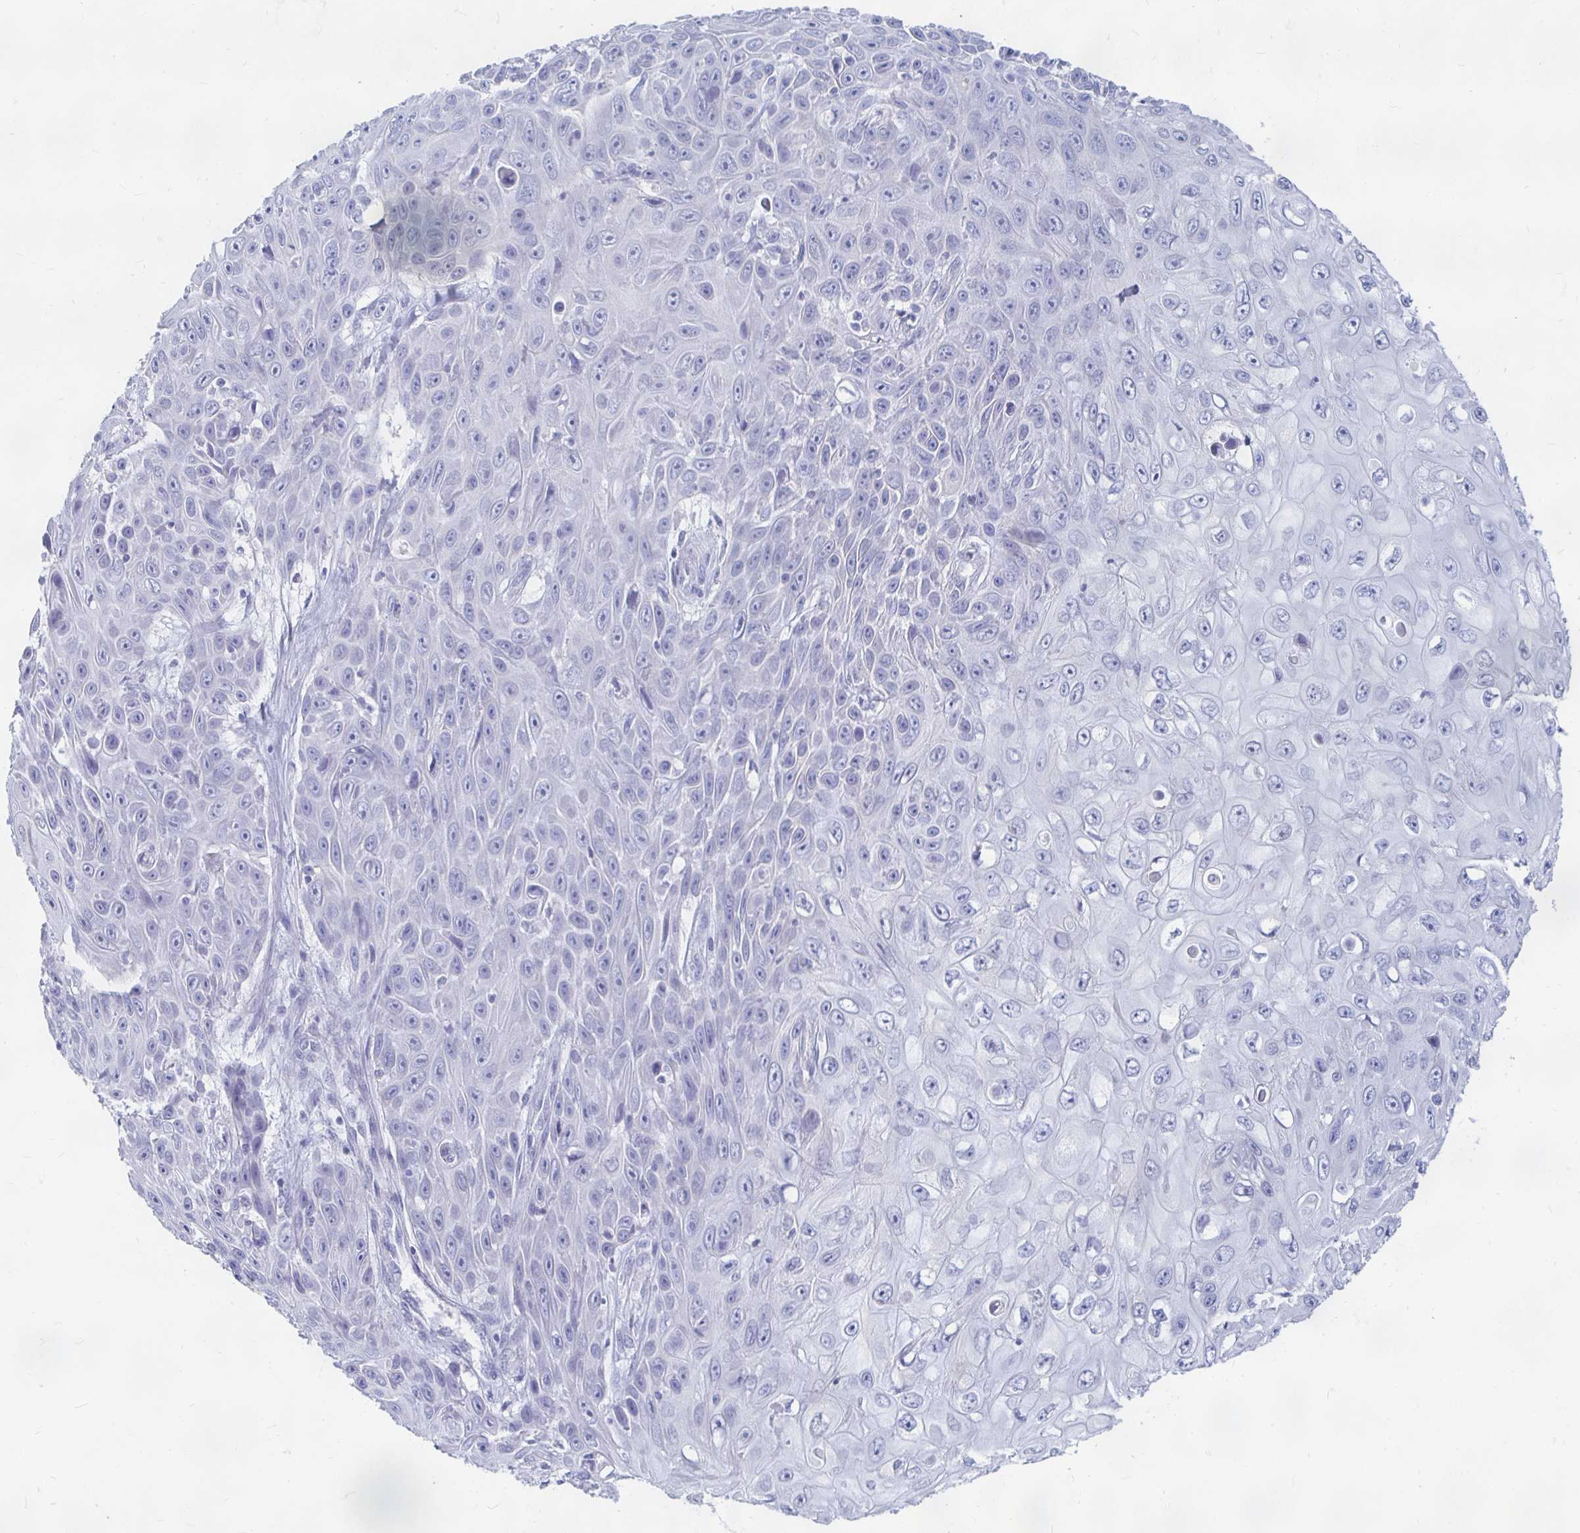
{"staining": {"intensity": "negative", "quantity": "none", "location": "none"}, "tissue": "skin cancer", "cell_type": "Tumor cells", "image_type": "cancer", "snomed": [{"axis": "morphology", "description": "Squamous cell carcinoma, NOS"}, {"axis": "topography", "description": "Skin"}], "caption": "Immunohistochemistry of skin squamous cell carcinoma displays no positivity in tumor cells.", "gene": "PEG10", "patient": {"sex": "male", "age": 82}}